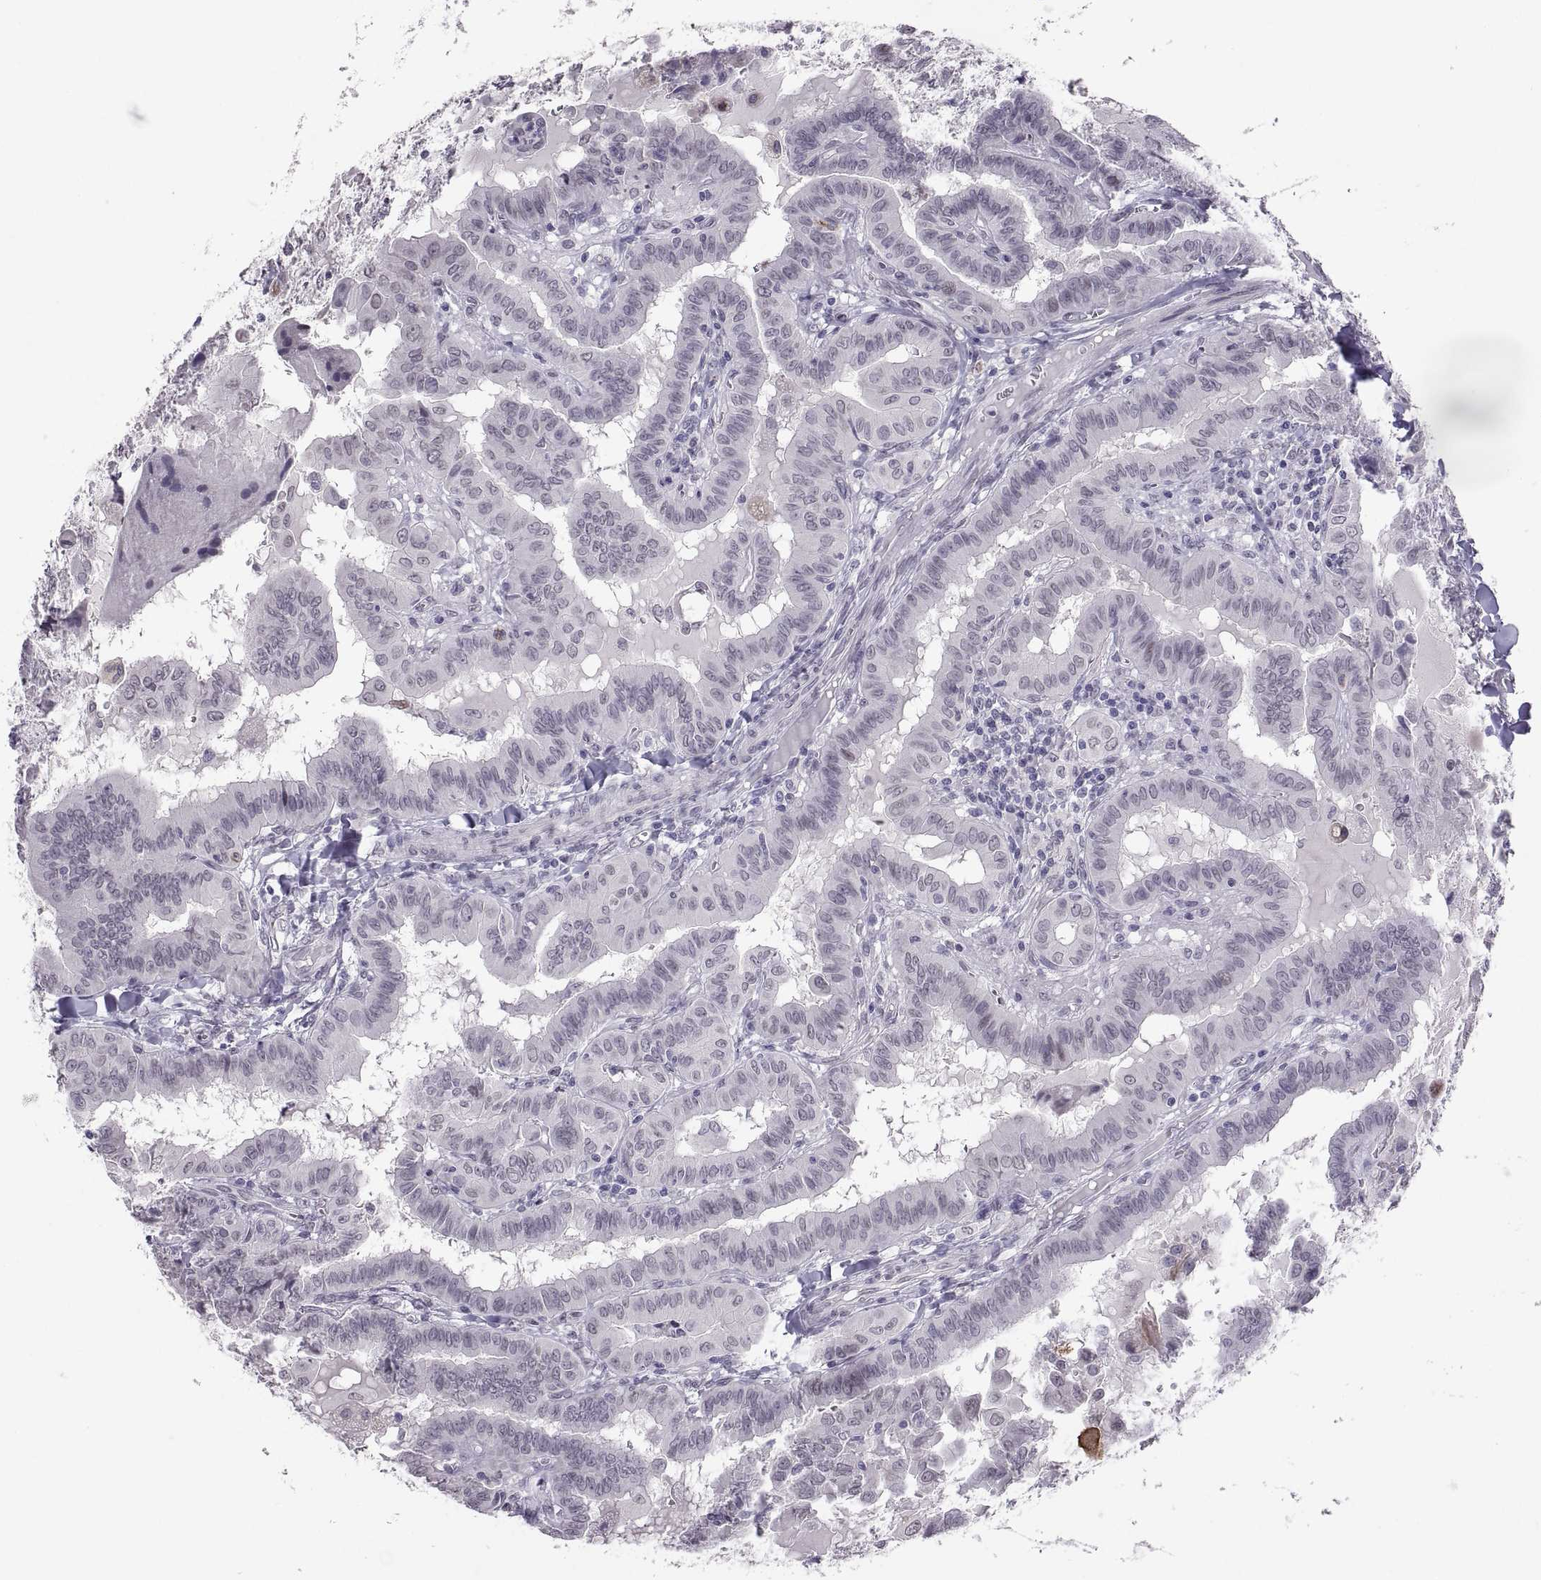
{"staining": {"intensity": "negative", "quantity": "none", "location": "none"}, "tissue": "thyroid cancer", "cell_type": "Tumor cells", "image_type": "cancer", "snomed": [{"axis": "morphology", "description": "Papillary adenocarcinoma, NOS"}, {"axis": "topography", "description": "Thyroid gland"}], "caption": "A micrograph of human thyroid cancer (papillary adenocarcinoma) is negative for staining in tumor cells. Brightfield microscopy of immunohistochemistry (IHC) stained with DAB (brown) and hematoxylin (blue), captured at high magnification.", "gene": "KRT77", "patient": {"sex": "female", "age": 37}}